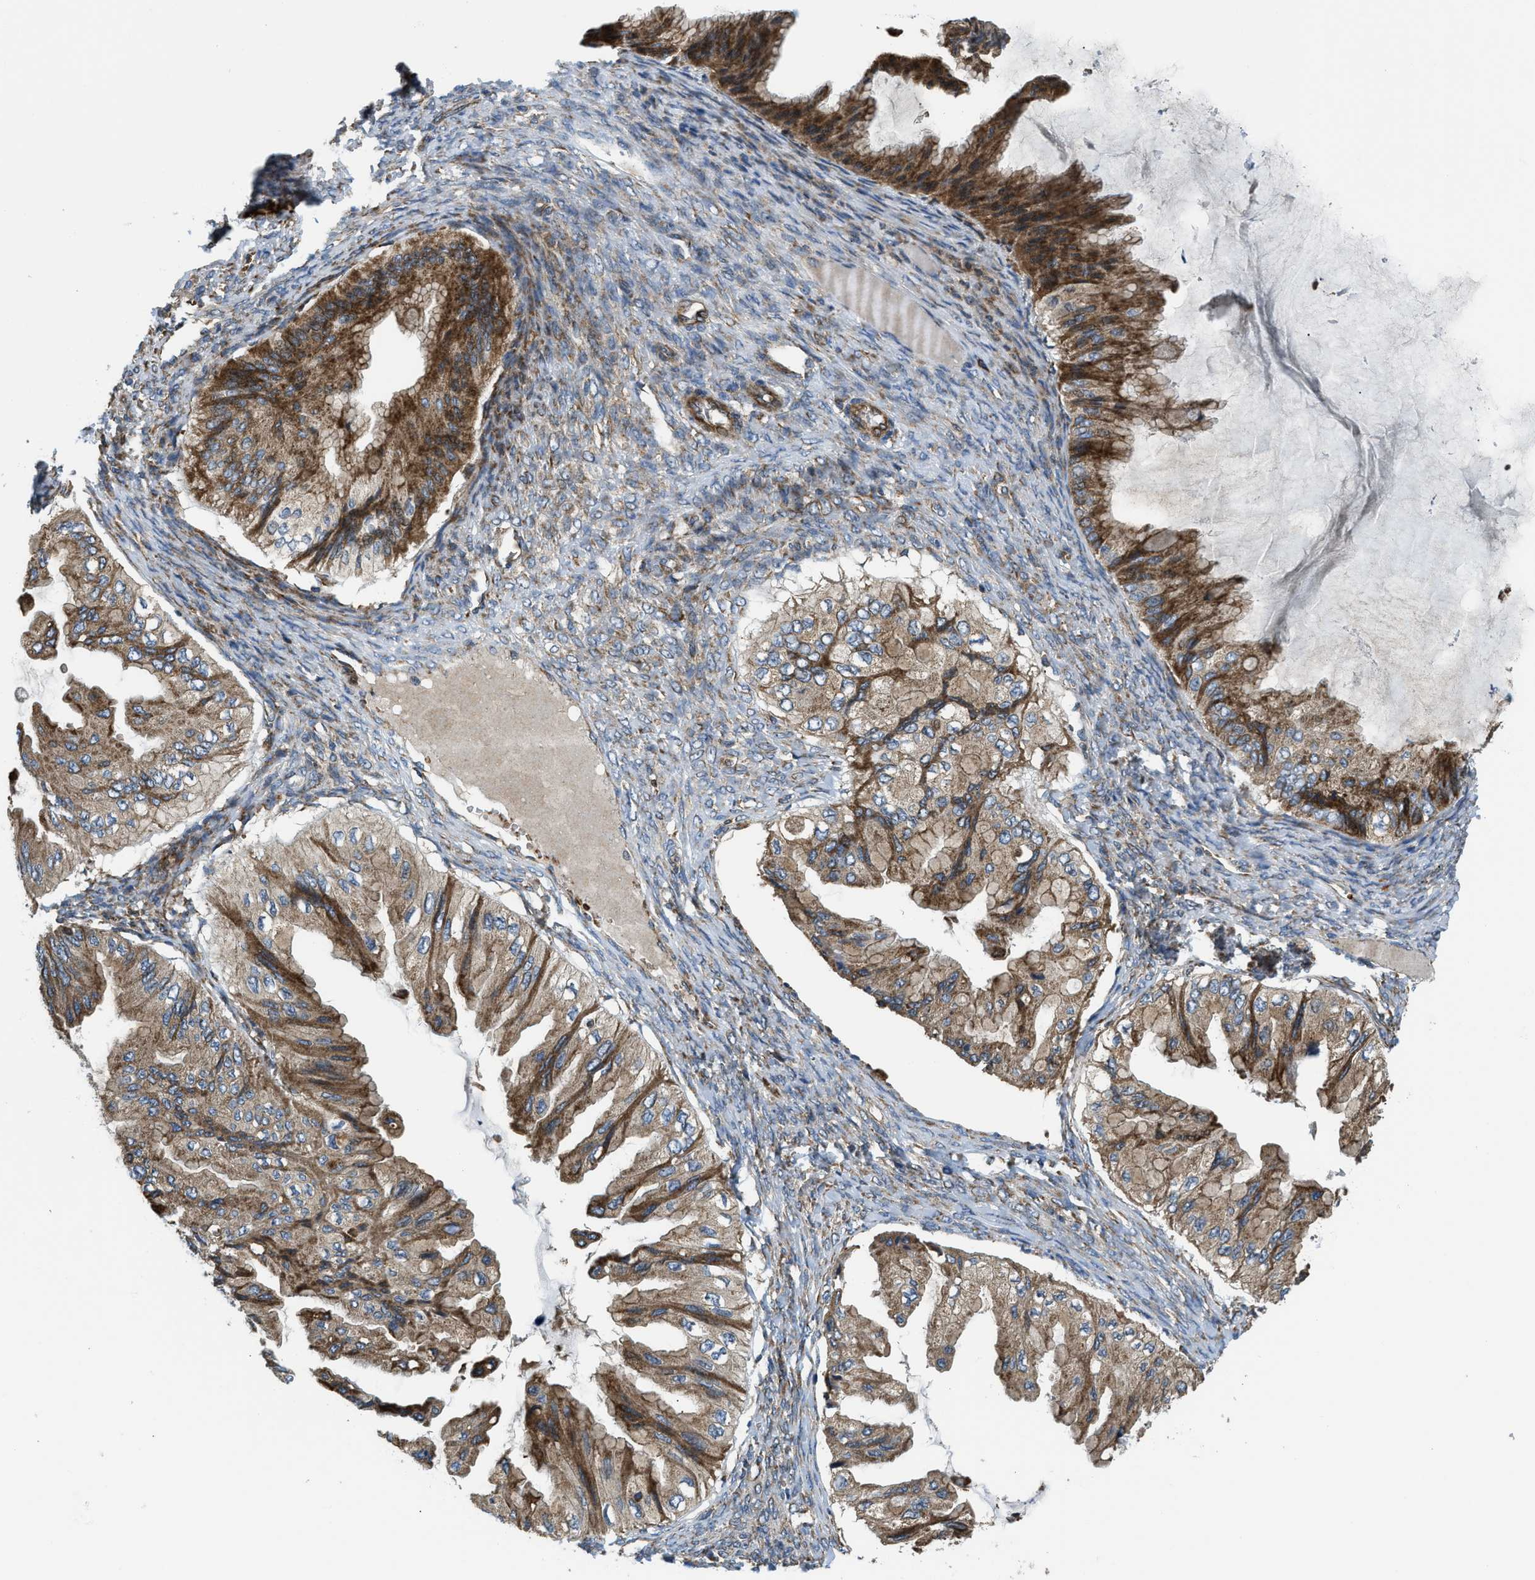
{"staining": {"intensity": "strong", "quantity": ">75%", "location": "cytoplasmic/membranous"}, "tissue": "ovarian cancer", "cell_type": "Tumor cells", "image_type": "cancer", "snomed": [{"axis": "morphology", "description": "Cystadenocarcinoma, mucinous, NOS"}, {"axis": "topography", "description": "Ovary"}], "caption": "Strong cytoplasmic/membranous protein positivity is identified in approximately >75% of tumor cells in ovarian mucinous cystadenocarcinoma. The staining was performed using DAB (3,3'-diaminobenzidine), with brown indicating positive protein expression. Nuclei are stained blue with hematoxylin.", "gene": "CSPG4", "patient": {"sex": "female", "age": 61}}